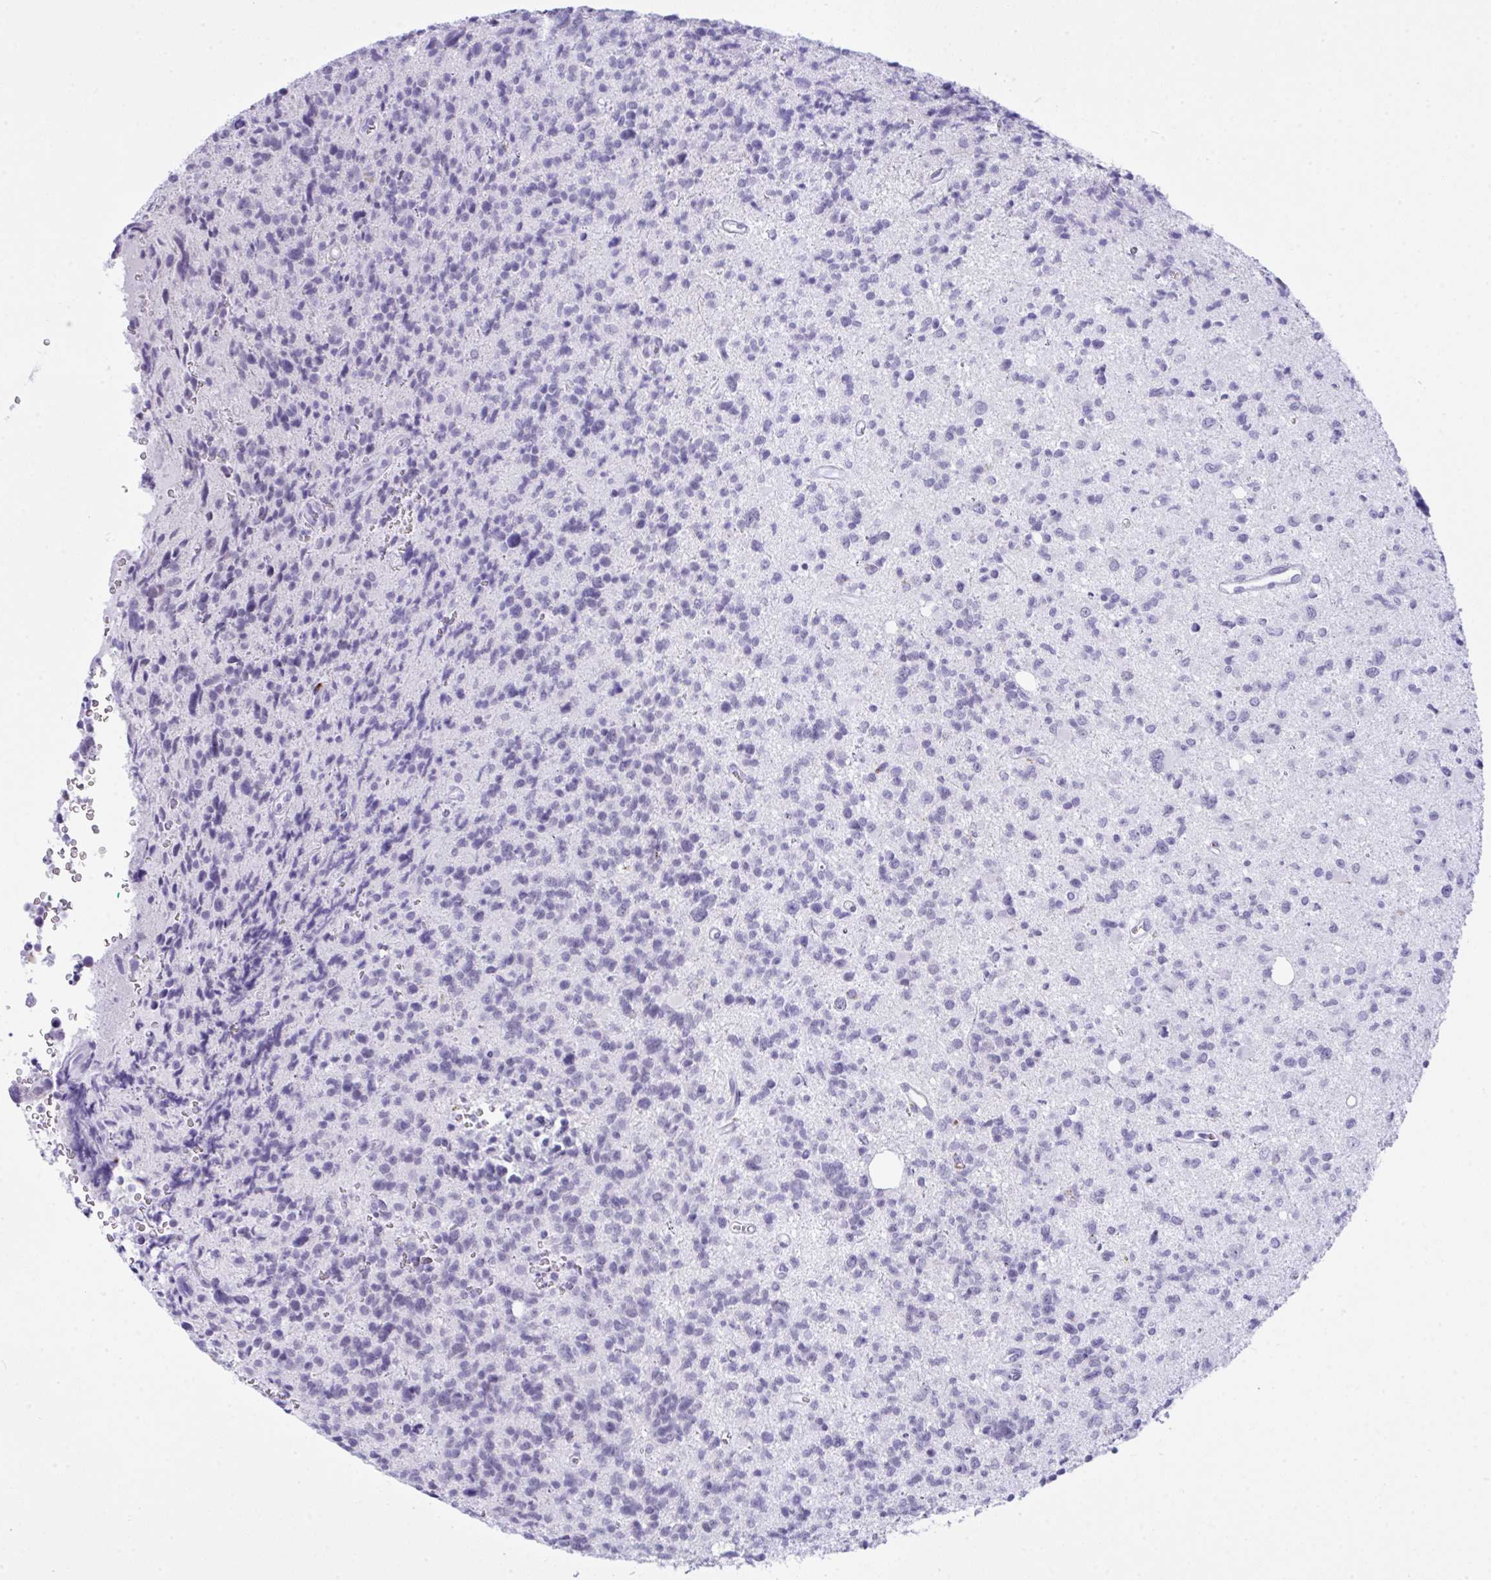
{"staining": {"intensity": "negative", "quantity": "none", "location": "none"}, "tissue": "glioma", "cell_type": "Tumor cells", "image_type": "cancer", "snomed": [{"axis": "morphology", "description": "Glioma, malignant, High grade"}, {"axis": "topography", "description": "Brain"}], "caption": "This is an immunohistochemistry image of human malignant glioma (high-grade). There is no staining in tumor cells.", "gene": "ELN", "patient": {"sex": "male", "age": 29}}